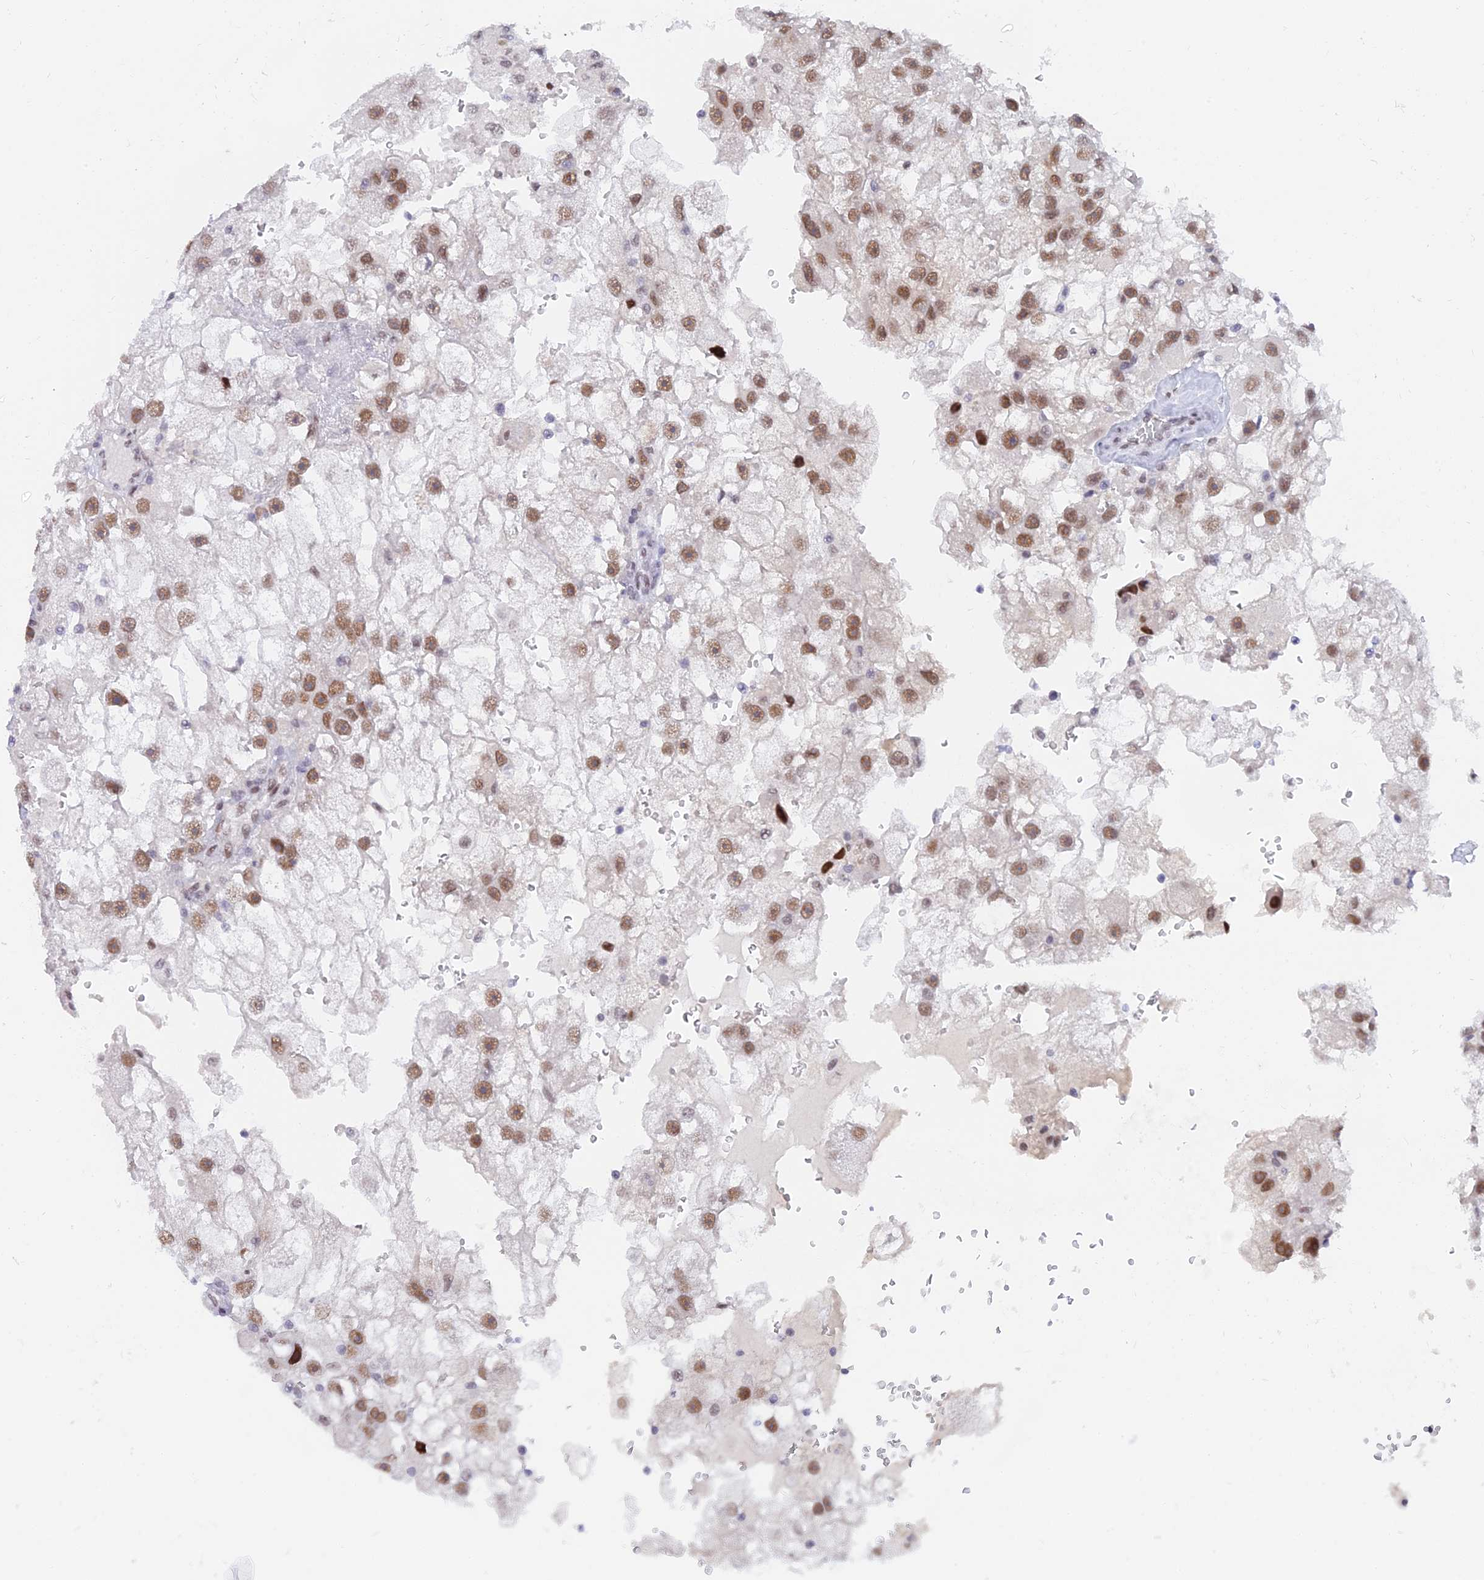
{"staining": {"intensity": "moderate", "quantity": ">75%", "location": "nuclear"}, "tissue": "renal cancer", "cell_type": "Tumor cells", "image_type": "cancer", "snomed": [{"axis": "morphology", "description": "Adenocarcinoma, NOS"}, {"axis": "topography", "description": "Kidney"}], "caption": "Human renal cancer stained with a brown dye reveals moderate nuclear positive positivity in approximately >75% of tumor cells.", "gene": "DPY30", "patient": {"sex": "male", "age": 63}}